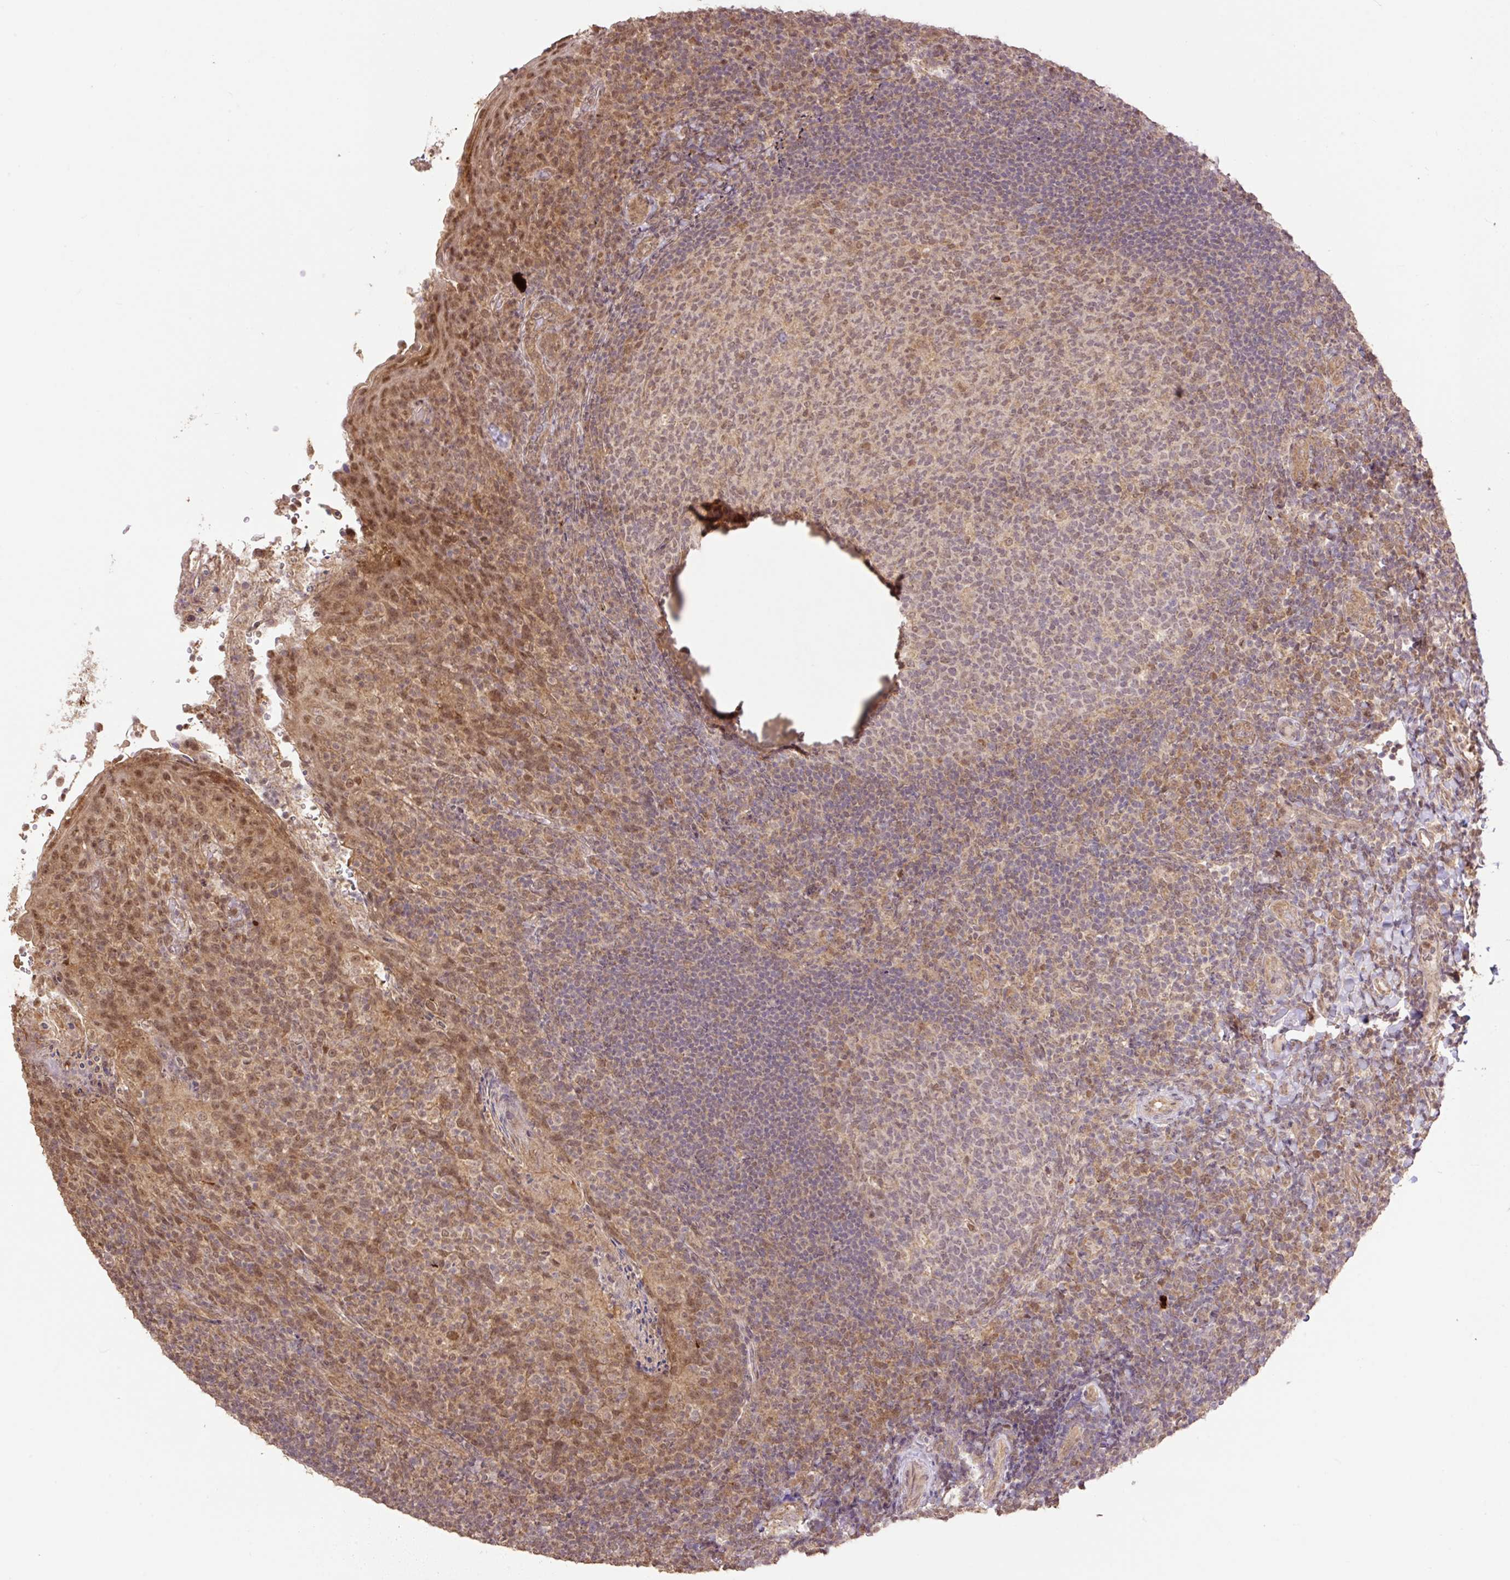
{"staining": {"intensity": "moderate", "quantity": "25%-75%", "location": "nuclear"}, "tissue": "tonsil", "cell_type": "Germinal center cells", "image_type": "normal", "snomed": [{"axis": "morphology", "description": "Normal tissue, NOS"}, {"axis": "topography", "description": "Tonsil"}], "caption": "A micrograph of tonsil stained for a protein reveals moderate nuclear brown staining in germinal center cells. The protein is stained brown, and the nuclei are stained in blue (DAB IHC with brightfield microscopy, high magnification).", "gene": "VPS25", "patient": {"sex": "female", "age": 10}}